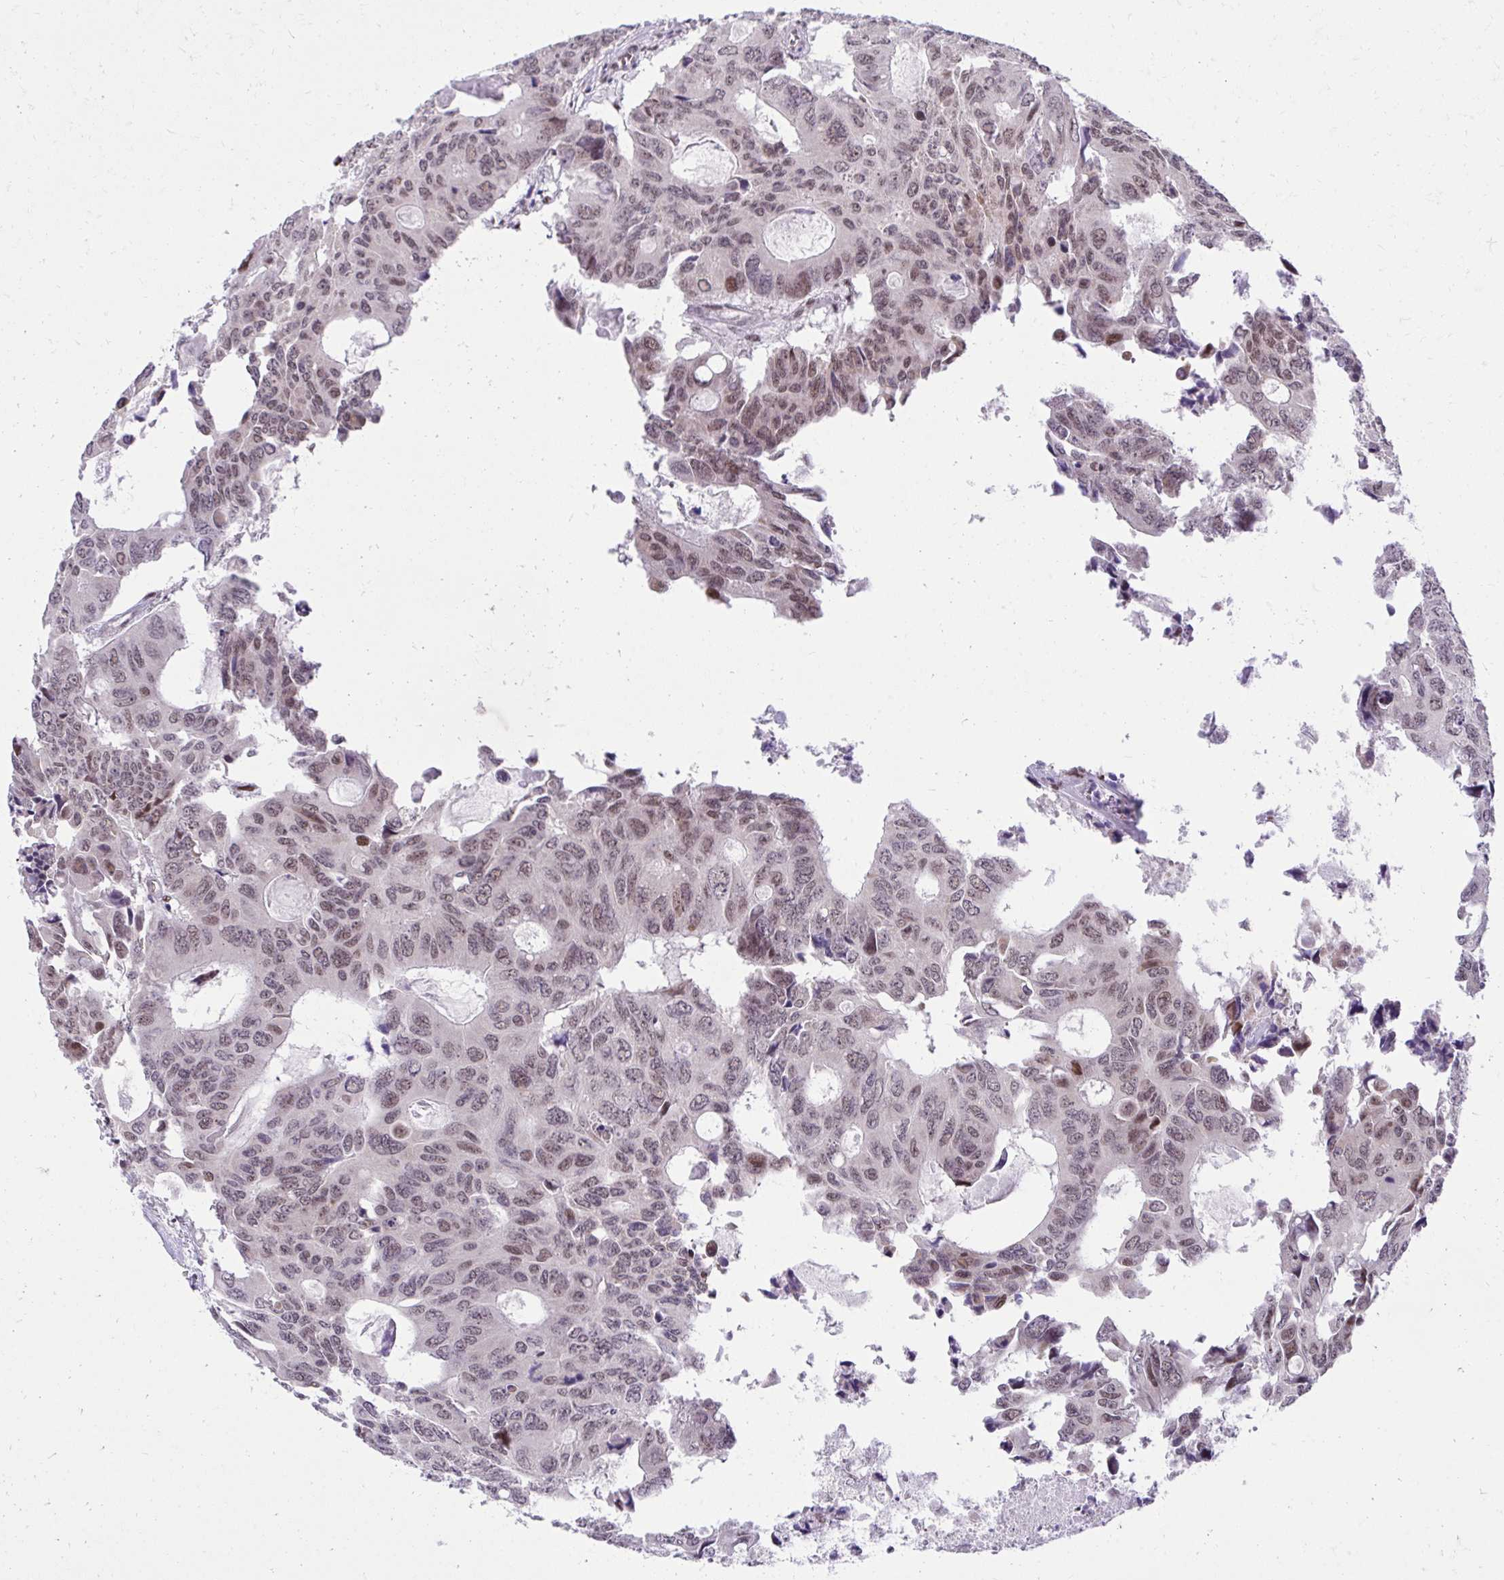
{"staining": {"intensity": "moderate", "quantity": ">75%", "location": "nuclear"}, "tissue": "colorectal cancer", "cell_type": "Tumor cells", "image_type": "cancer", "snomed": [{"axis": "morphology", "description": "Adenocarcinoma, NOS"}, {"axis": "topography", "description": "Rectum"}], "caption": "IHC photomicrograph of human adenocarcinoma (colorectal) stained for a protein (brown), which reveals medium levels of moderate nuclear positivity in approximately >75% of tumor cells.", "gene": "HOXA4", "patient": {"sex": "male", "age": 76}}